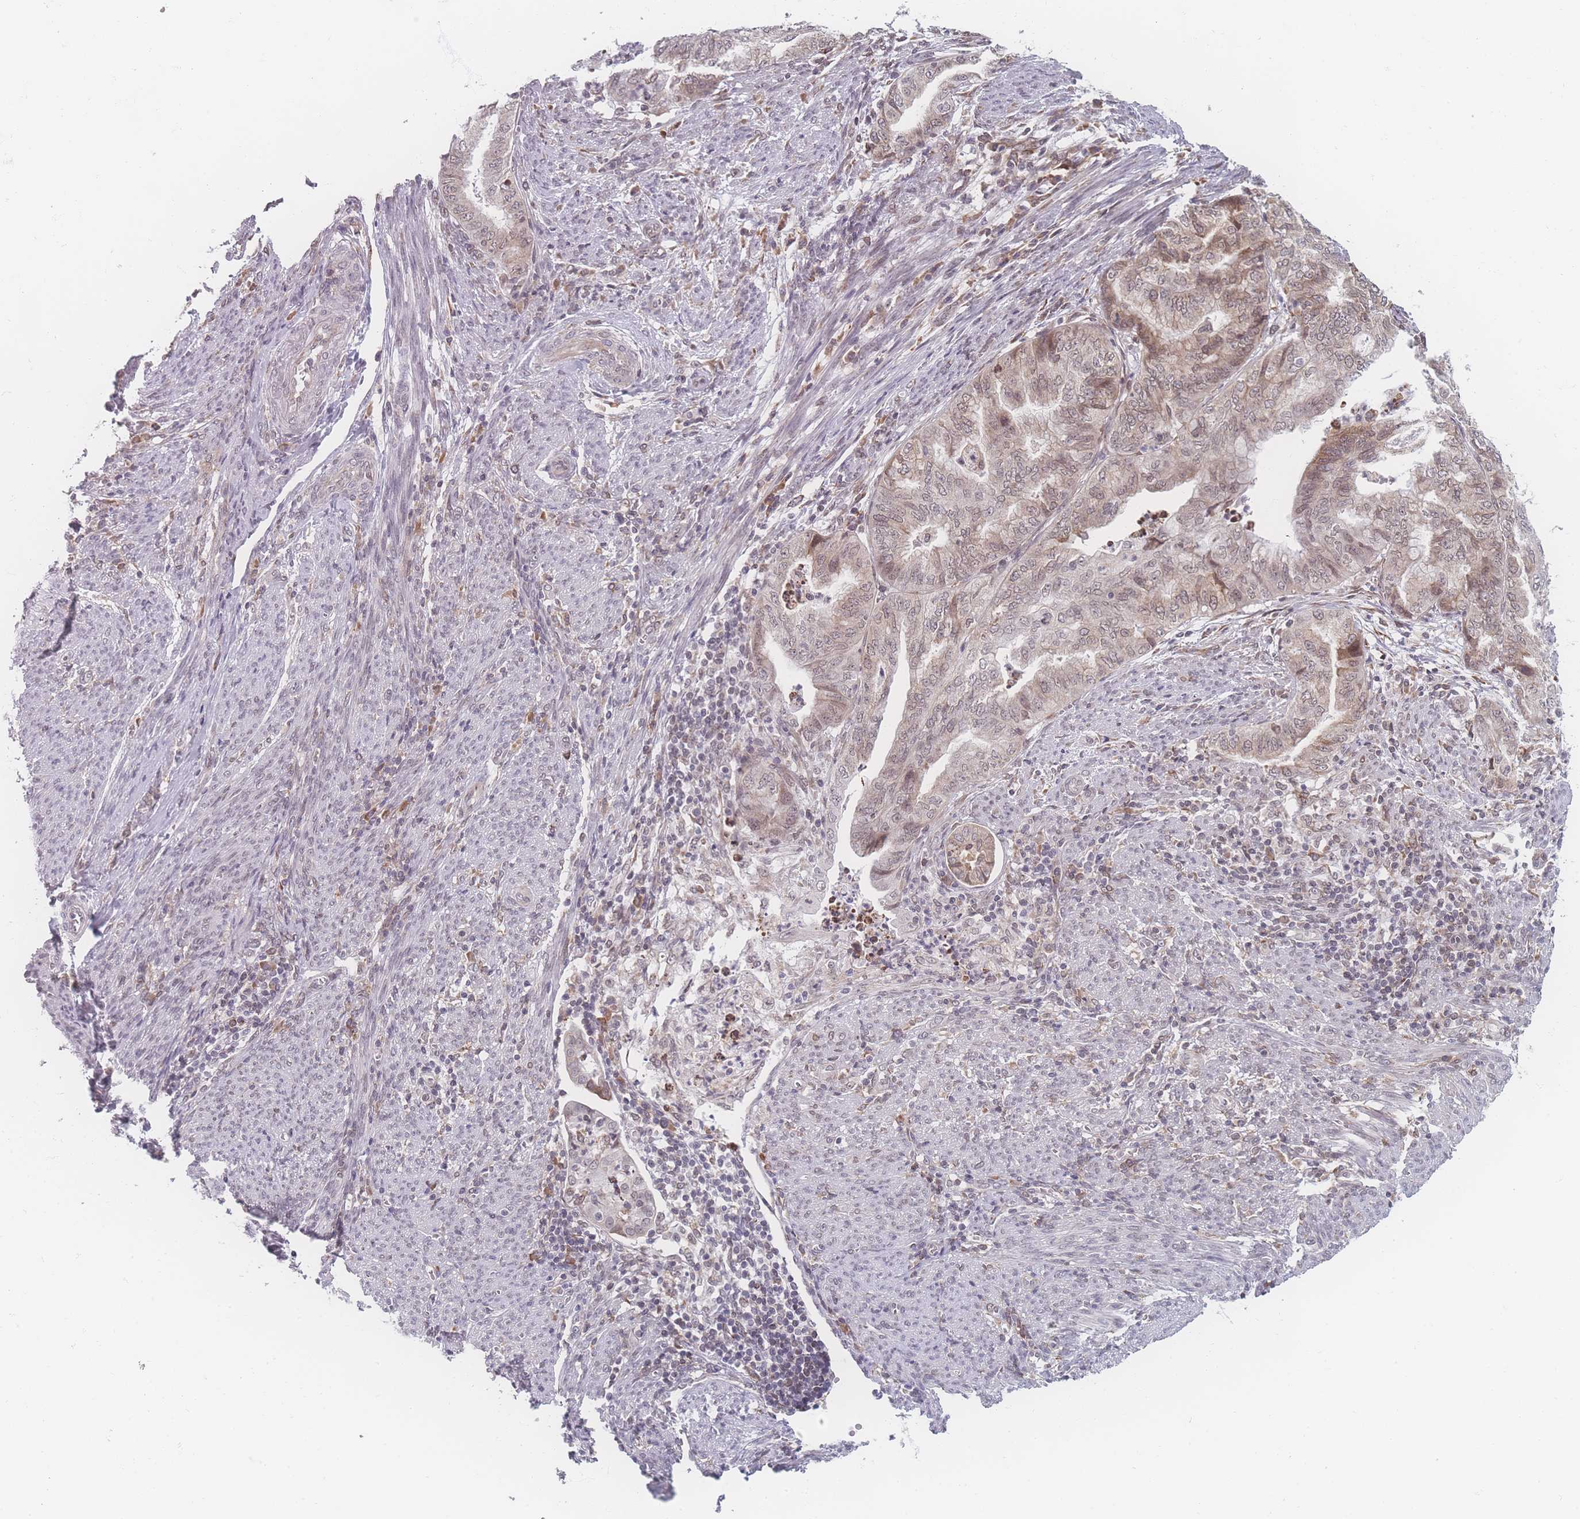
{"staining": {"intensity": "weak", "quantity": "25%-75%", "location": "cytoplasmic/membranous,nuclear"}, "tissue": "endometrial cancer", "cell_type": "Tumor cells", "image_type": "cancer", "snomed": [{"axis": "morphology", "description": "Adenocarcinoma, NOS"}, {"axis": "topography", "description": "Endometrium"}], "caption": "About 25%-75% of tumor cells in endometrial cancer show weak cytoplasmic/membranous and nuclear protein positivity as visualized by brown immunohistochemical staining.", "gene": "ZC3H13", "patient": {"sex": "female", "age": 79}}